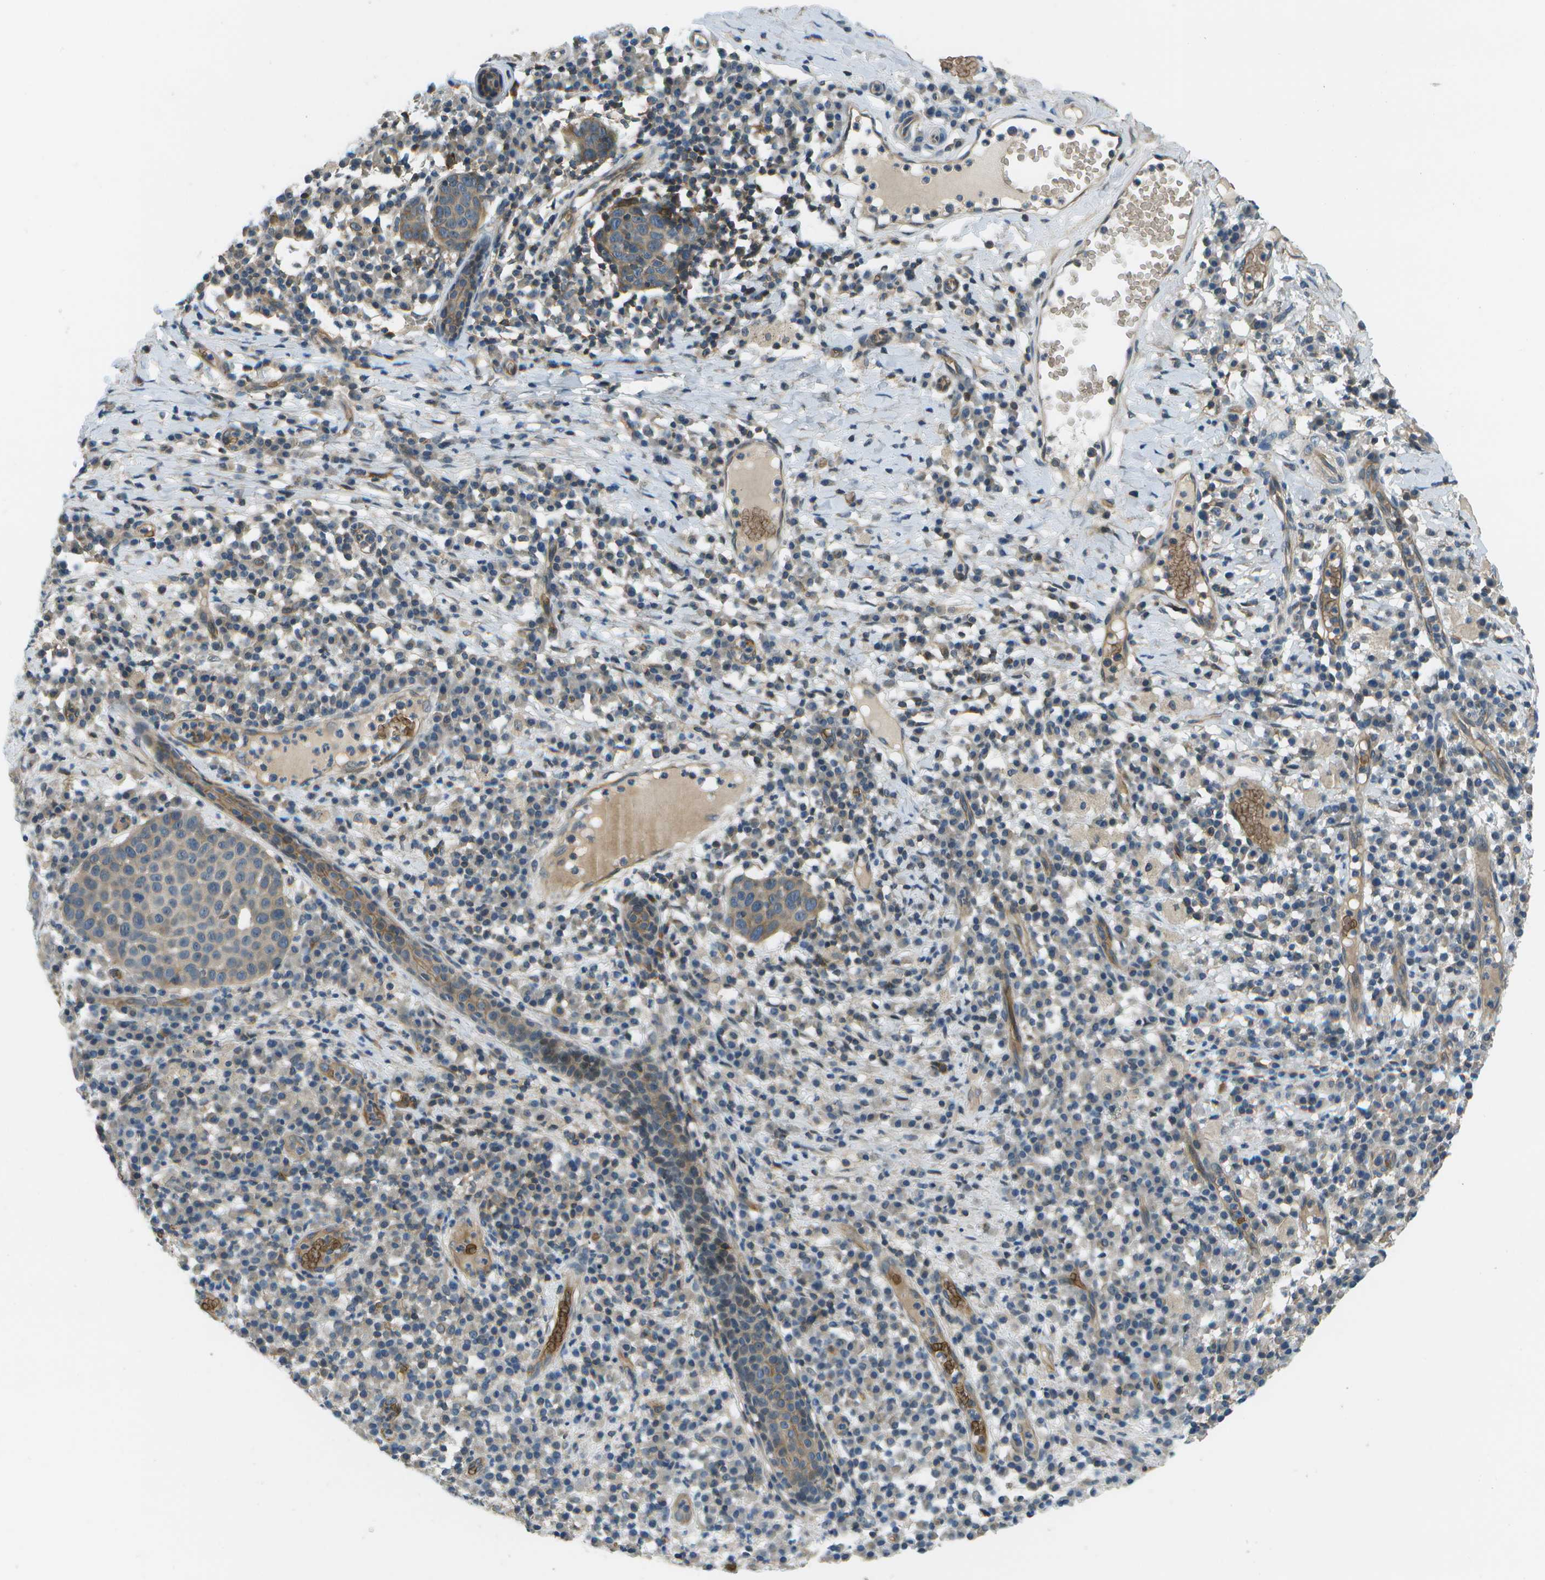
{"staining": {"intensity": "moderate", "quantity": "<25%", "location": "cytoplasmic/membranous"}, "tissue": "skin cancer", "cell_type": "Tumor cells", "image_type": "cancer", "snomed": [{"axis": "morphology", "description": "Squamous cell carcinoma in situ, NOS"}, {"axis": "morphology", "description": "Squamous cell carcinoma, NOS"}, {"axis": "topography", "description": "Skin"}], "caption": "Moderate cytoplasmic/membranous expression is identified in approximately <25% of tumor cells in skin squamous cell carcinoma.", "gene": "CTIF", "patient": {"sex": "male", "age": 93}}